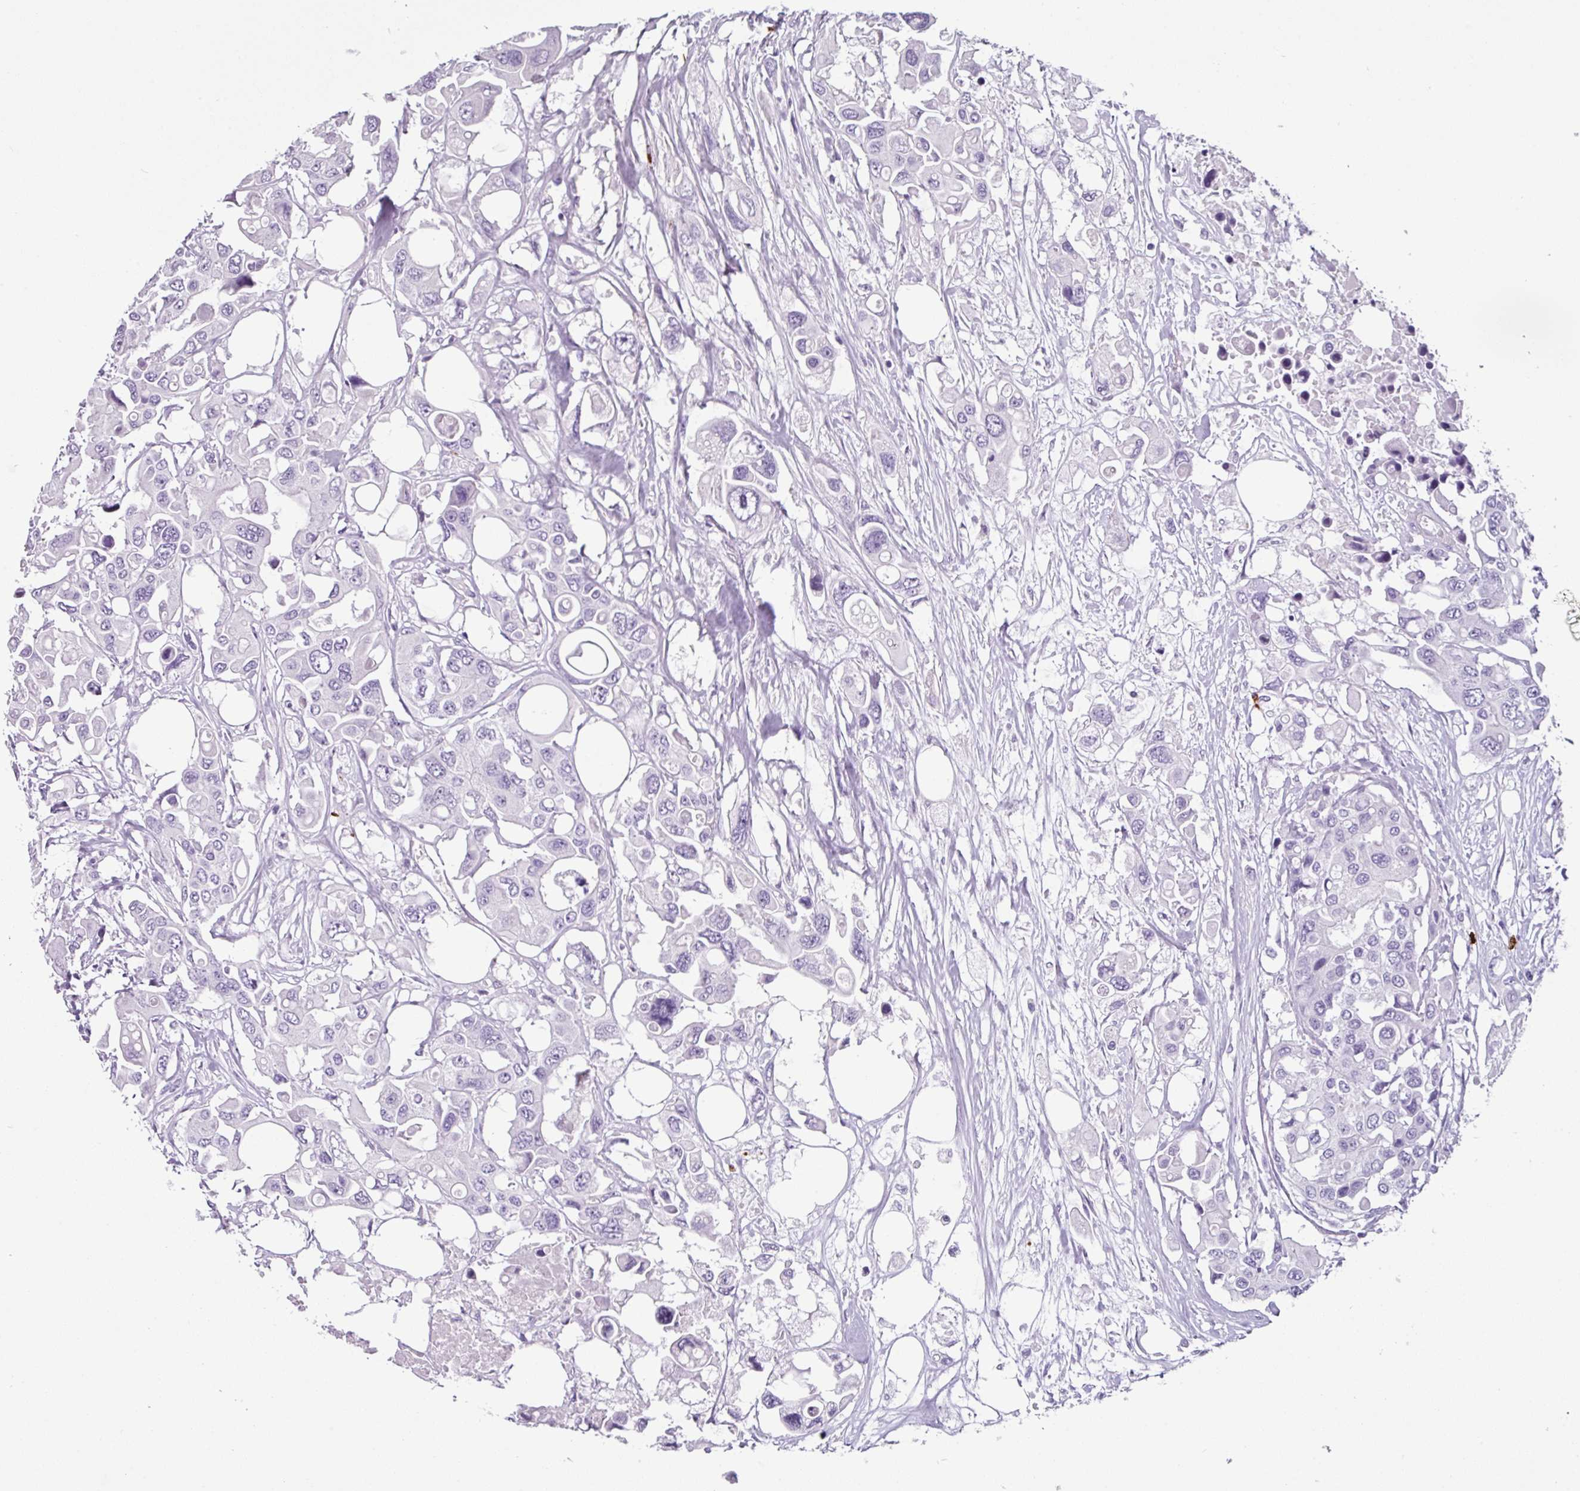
{"staining": {"intensity": "negative", "quantity": "none", "location": "none"}, "tissue": "colorectal cancer", "cell_type": "Tumor cells", "image_type": "cancer", "snomed": [{"axis": "morphology", "description": "Adenocarcinoma, NOS"}, {"axis": "topography", "description": "Colon"}], "caption": "There is no significant staining in tumor cells of colorectal cancer.", "gene": "CTSG", "patient": {"sex": "male", "age": 77}}